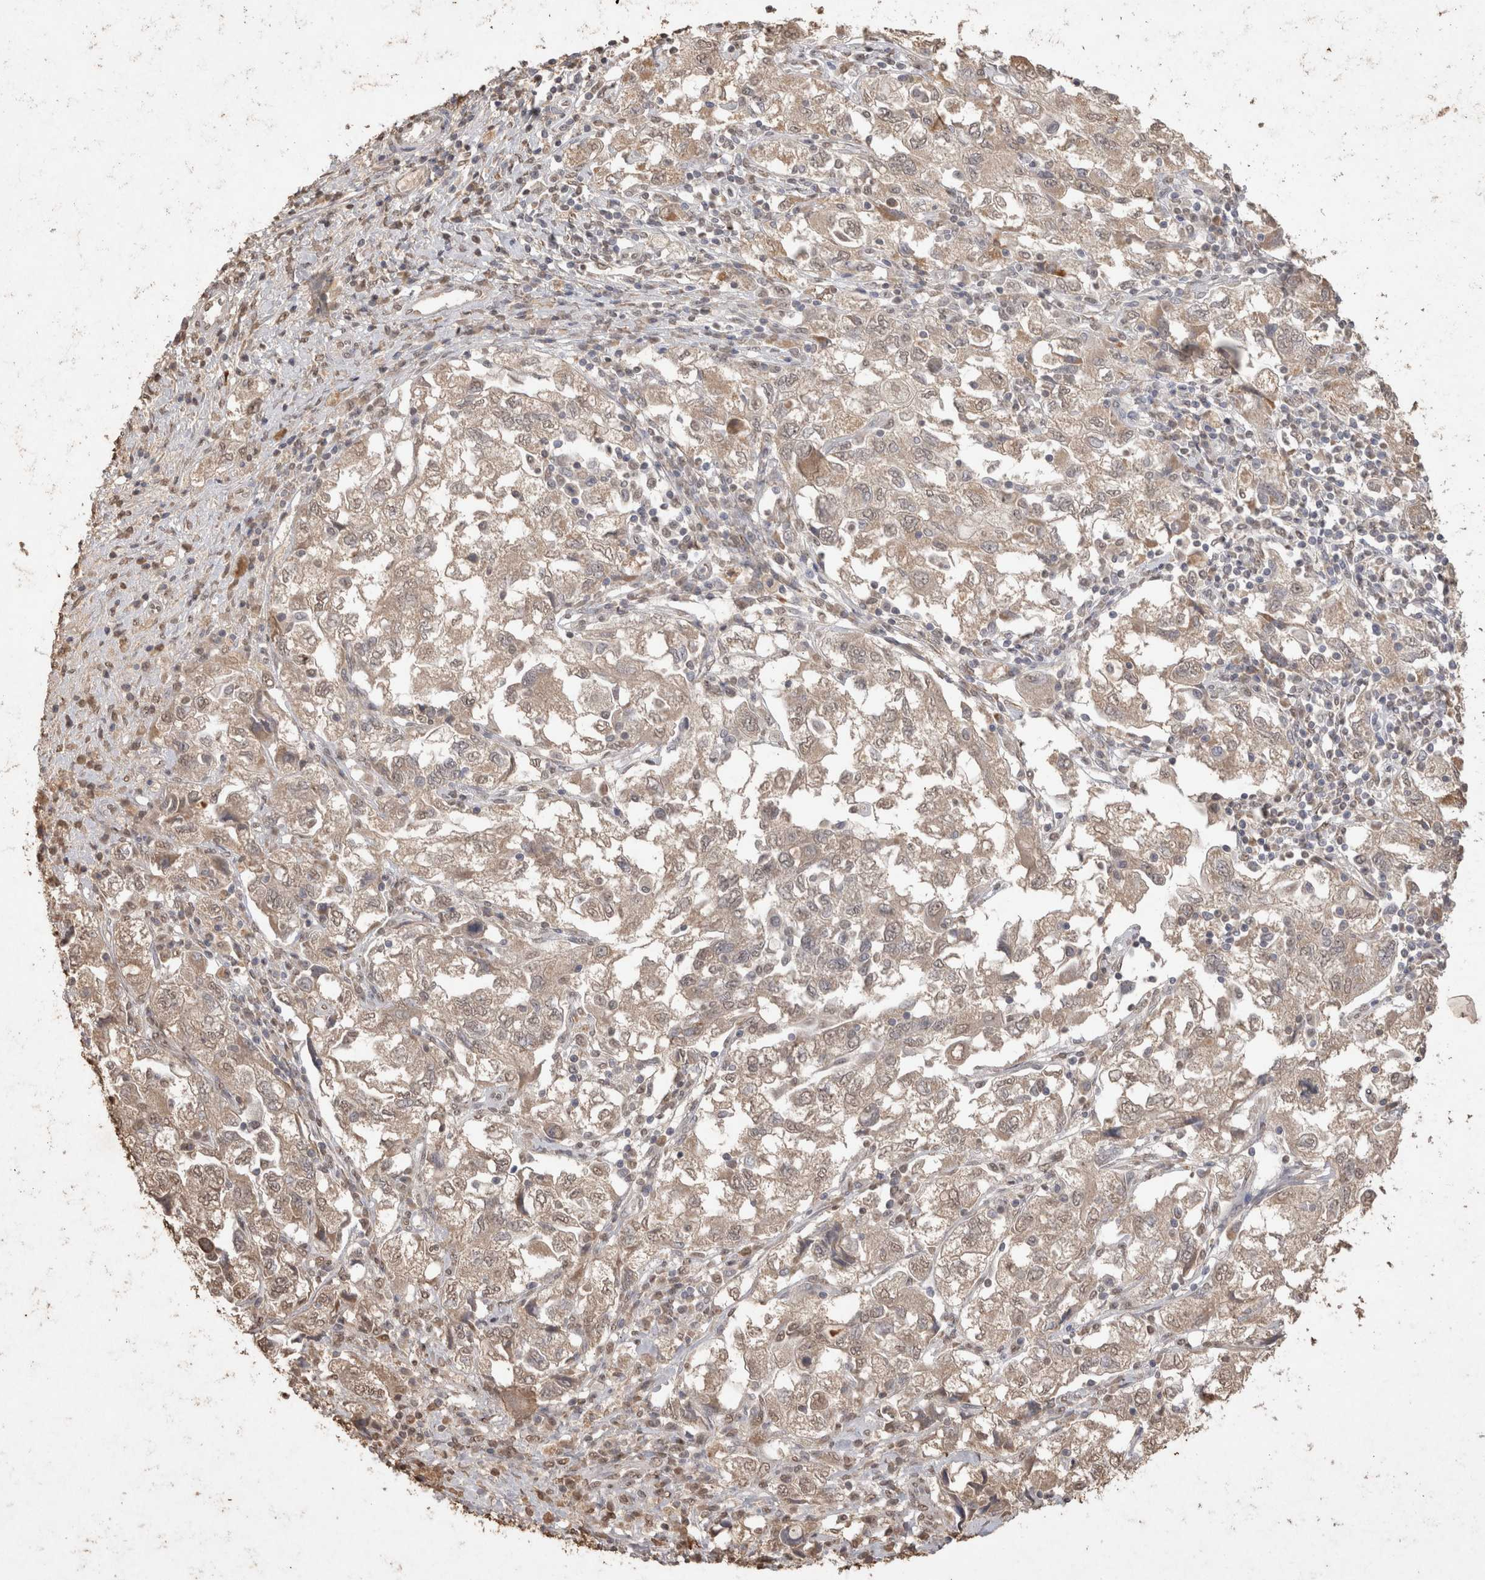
{"staining": {"intensity": "weak", "quantity": ">75%", "location": "cytoplasmic/membranous,nuclear"}, "tissue": "ovarian cancer", "cell_type": "Tumor cells", "image_type": "cancer", "snomed": [{"axis": "morphology", "description": "Carcinoma, NOS"}, {"axis": "morphology", "description": "Cystadenocarcinoma, serous, NOS"}, {"axis": "topography", "description": "Ovary"}], "caption": "This image demonstrates immunohistochemistry staining of human ovarian serous cystadenocarcinoma, with low weak cytoplasmic/membranous and nuclear positivity in about >75% of tumor cells.", "gene": "MLX", "patient": {"sex": "female", "age": 69}}